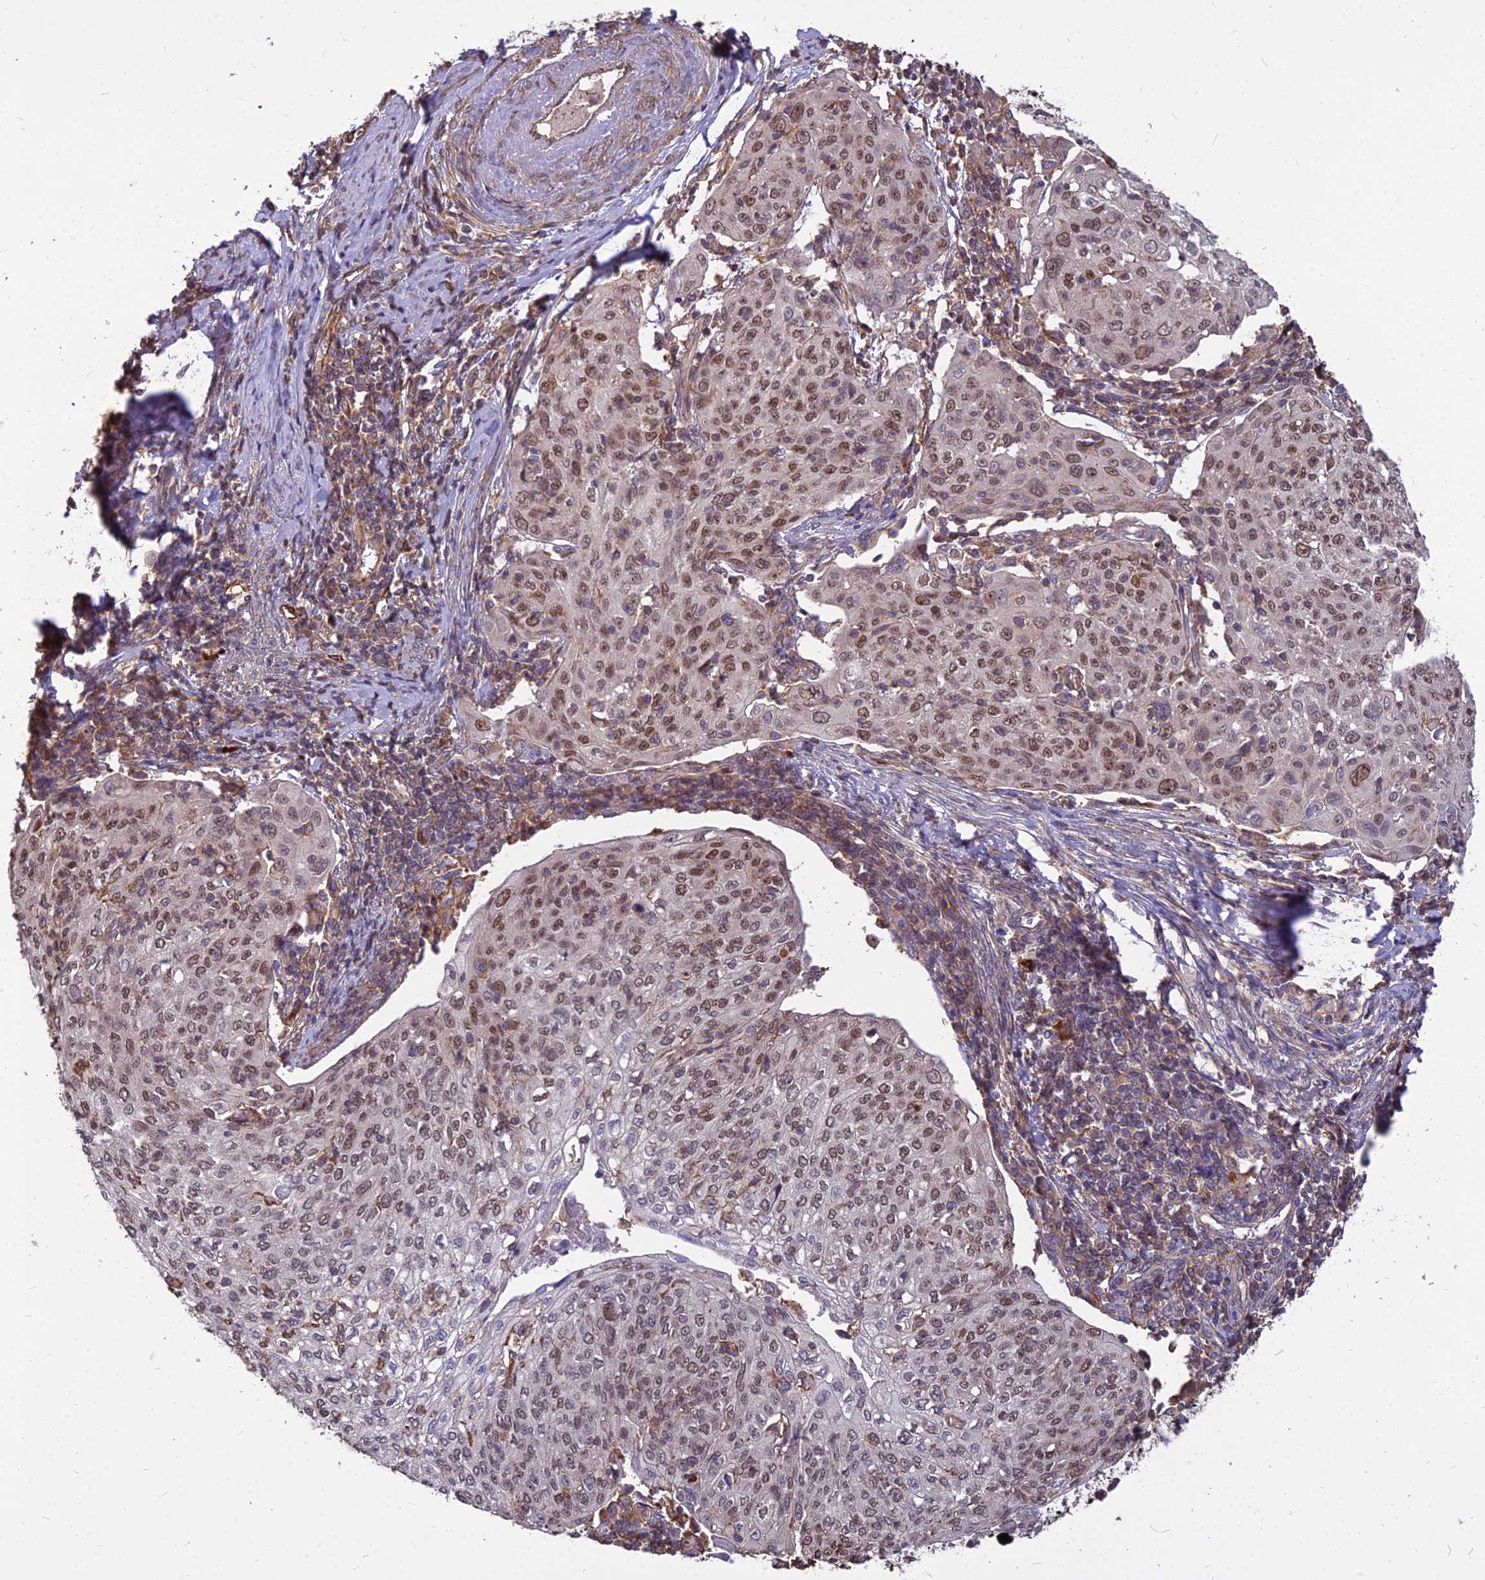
{"staining": {"intensity": "moderate", "quantity": ">75%", "location": "nuclear"}, "tissue": "cervical cancer", "cell_type": "Tumor cells", "image_type": "cancer", "snomed": [{"axis": "morphology", "description": "Squamous cell carcinoma, NOS"}, {"axis": "topography", "description": "Cervix"}], "caption": "Approximately >75% of tumor cells in cervical cancer show moderate nuclear protein expression as visualized by brown immunohistochemical staining.", "gene": "TCEA3", "patient": {"sex": "female", "age": 67}}